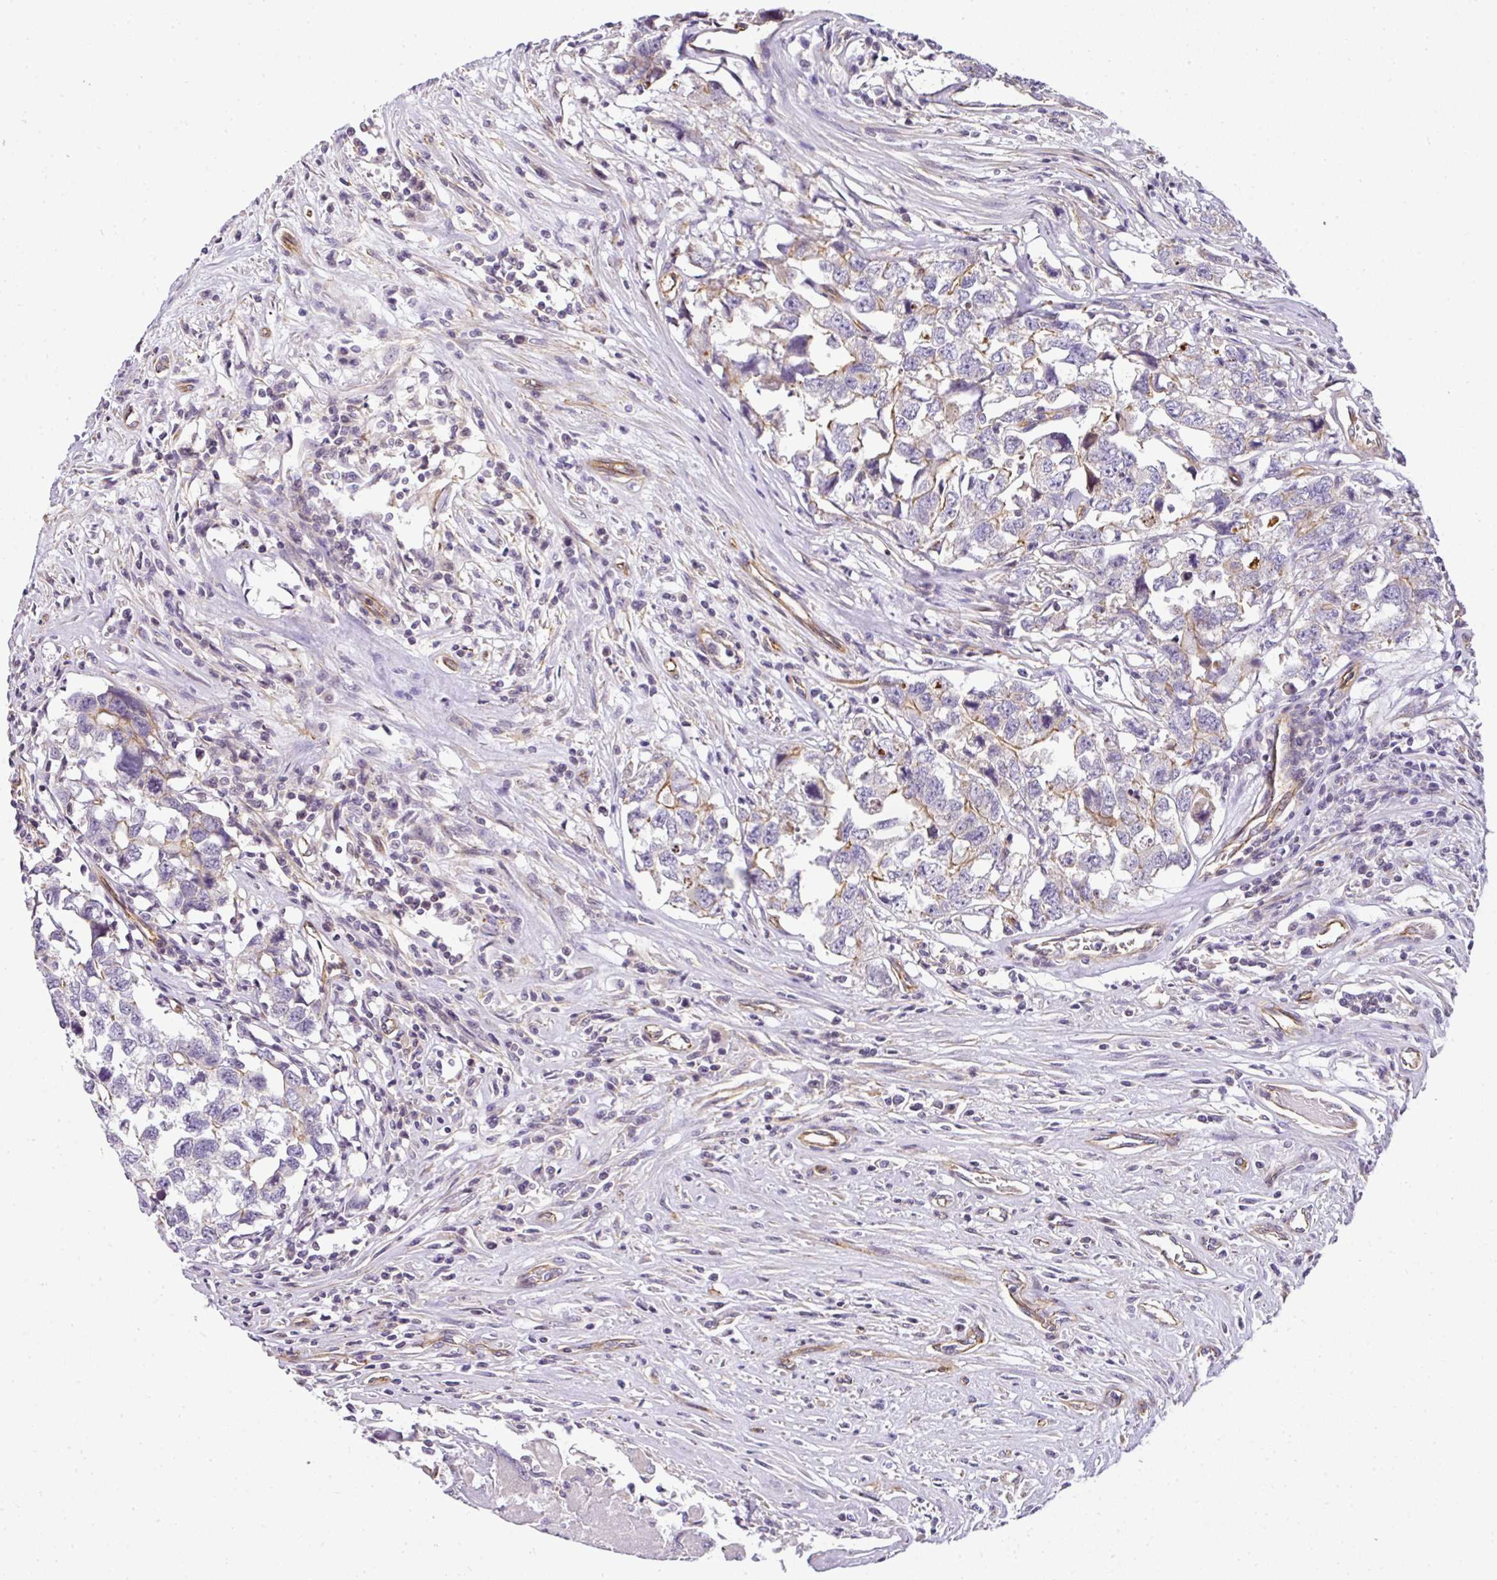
{"staining": {"intensity": "weak", "quantity": "<25%", "location": "cytoplasmic/membranous"}, "tissue": "testis cancer", "cell_type": "Tumor cells", "image_type": "cancer", "snomed": [{"axis": "morphology", "description": "Carcinoma, Embryonal, NOS"}, {"axis": "topography", "description": "Testis"}], "caption": "IHC micrograph of neoplastic tissue: human embryonal carcinoma (testis) stained with DAB (3,3'-diaminobenzidine) reveals no significant protein expression in tumor cells.", "gene": "OR11H4", "patient": {"sex": "male", "age": 22}}